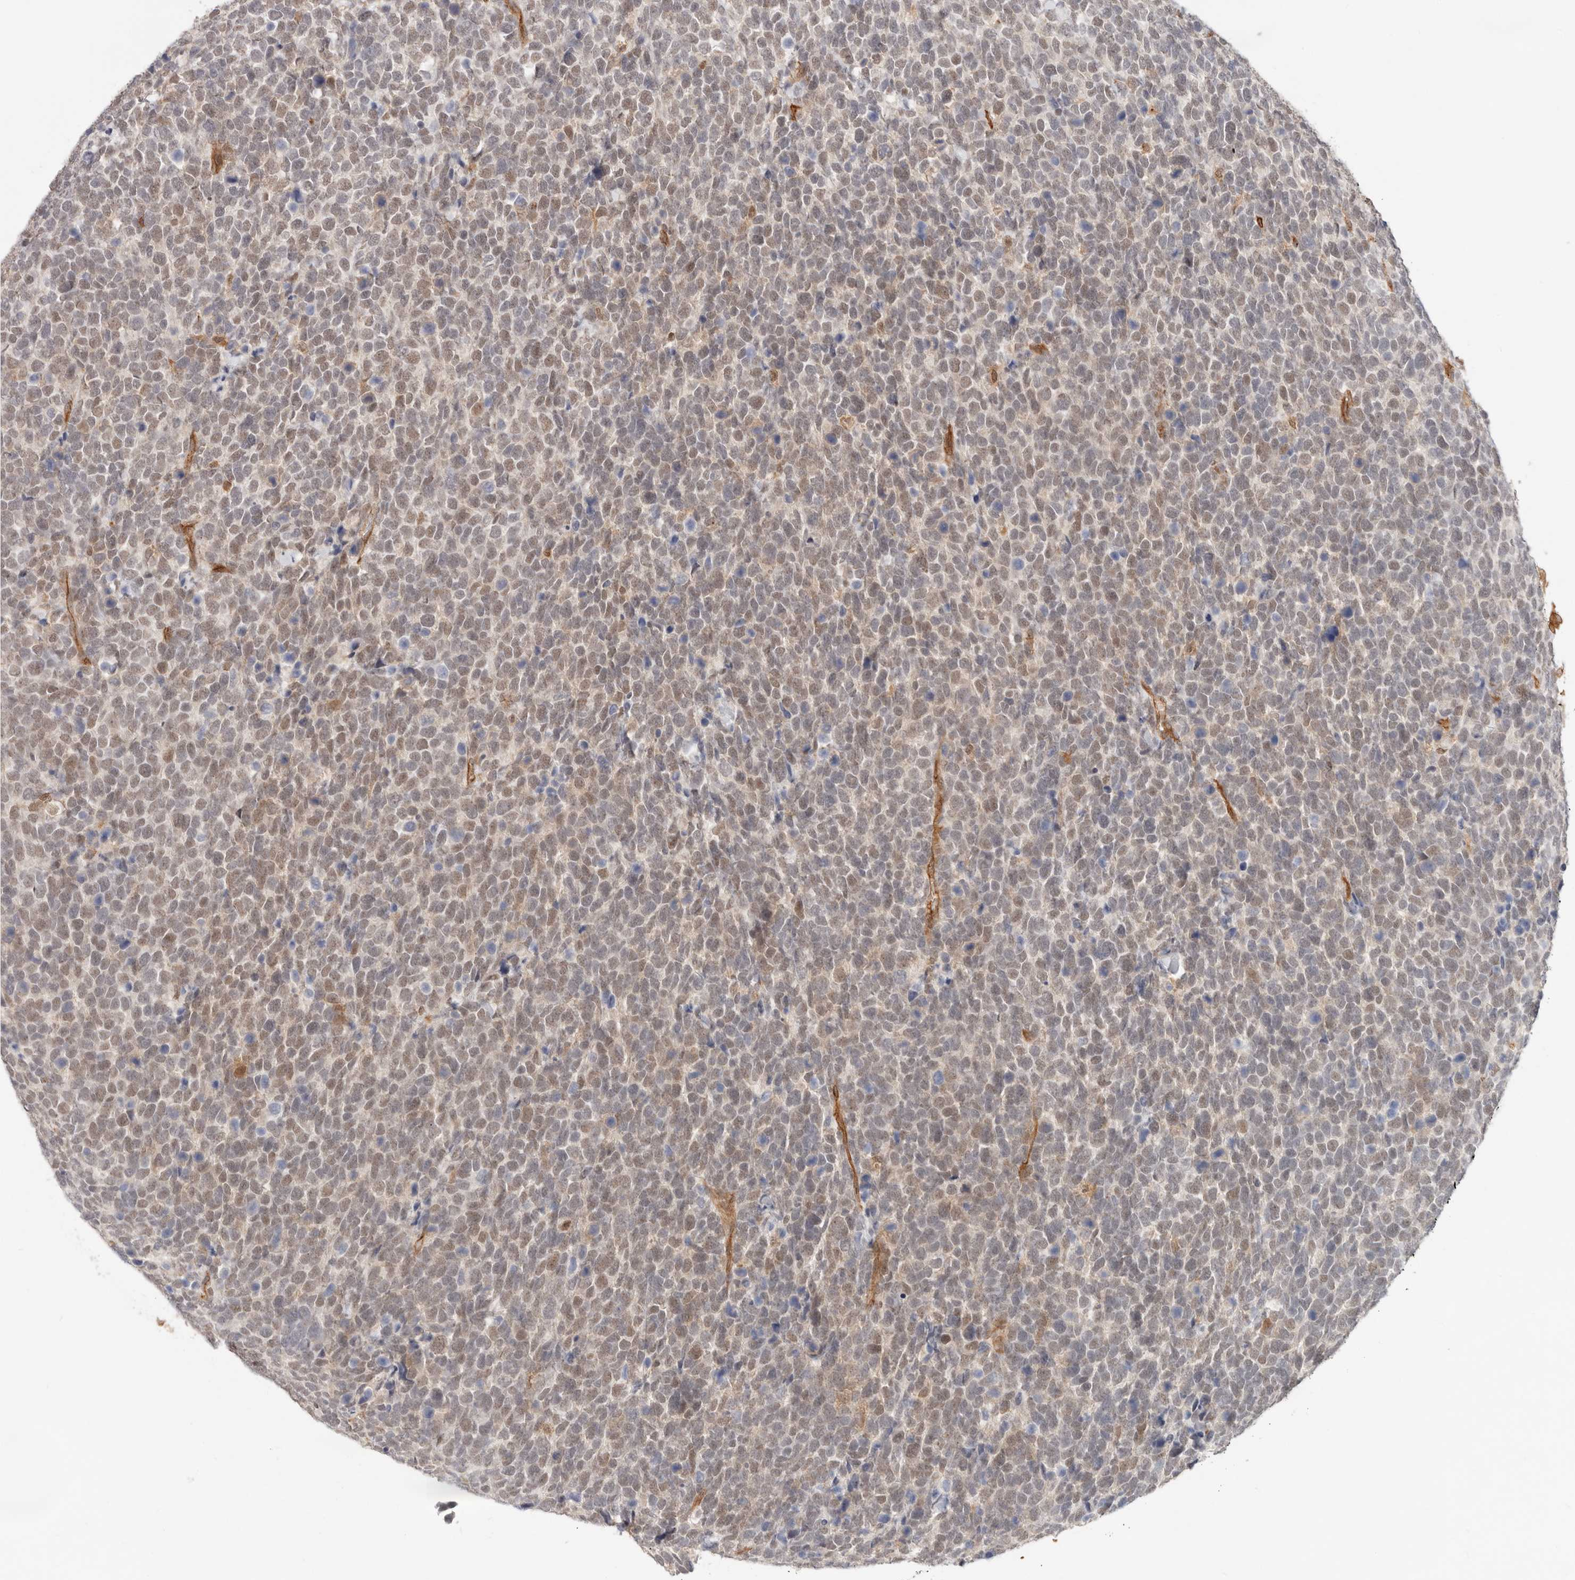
{"staining": {"intensity": "weak", "quantity": ">75%", "location": "nuclear"}, "tissue": "urothelial cancer", "cell_type": "Tumor cells", "image_type": "cancer", "snomed": [{"axis": "morphology", "description": "Urothelial carcinoma, High grade"}, {"axis": "topography", "description": "Urinary bladder"}], "caption": "A micrograph showing weak nuclear positivity in approximately >75% of tumor cells in high-grade urothelial carcinoma, as visualized by brown immunohistochemical staining.", "gene": "HEXD", "patient": {"sex": "female", "age": 80}}